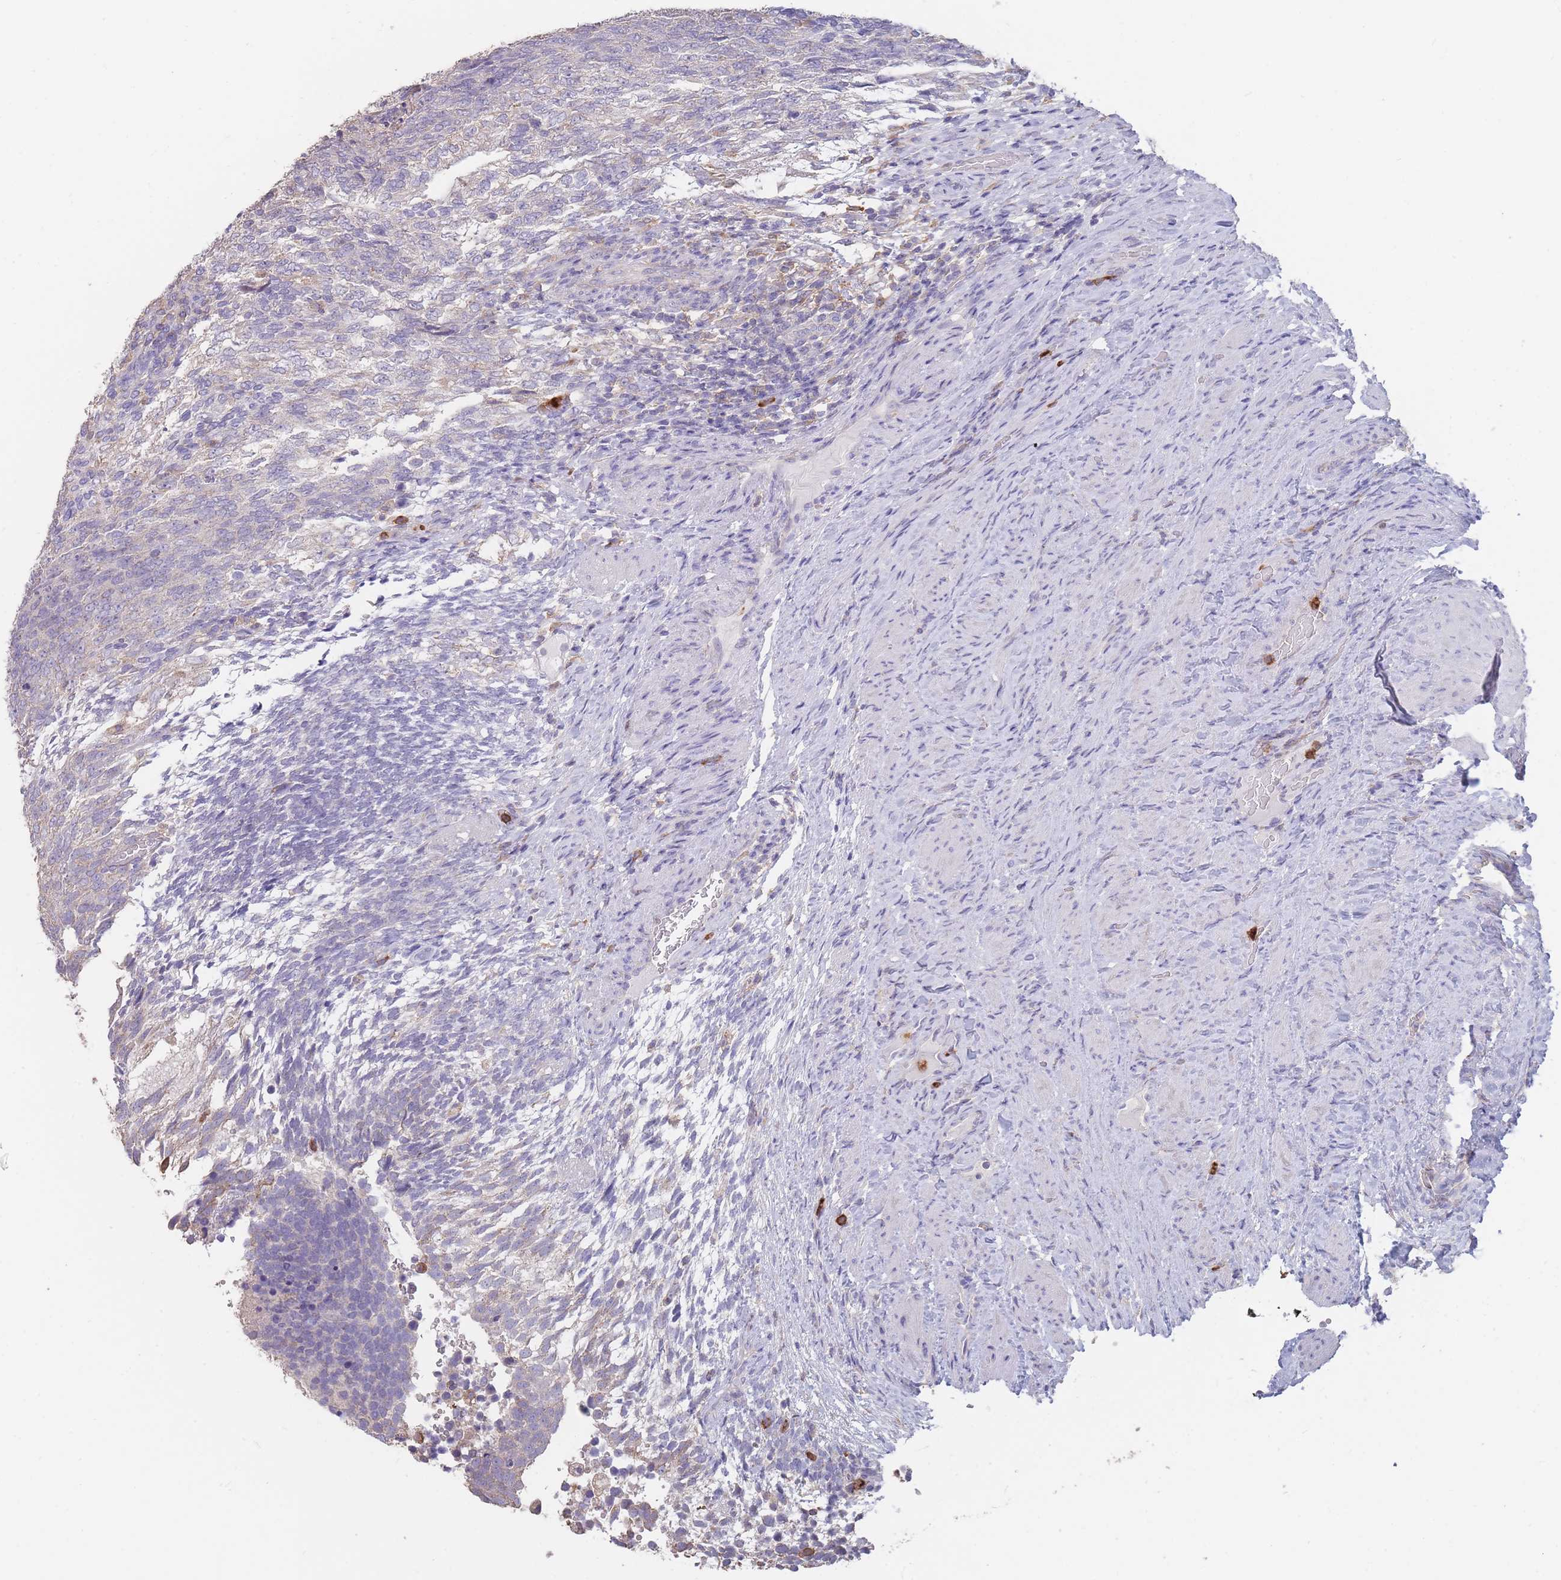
{"staining": {"intensity": "negative", "quantity": "none", "location": "none"}, "tissue": "testis cancer", "cell_type": "Tumor cells", "image_type": "cancer", "snomed": [{"axis": "morphology", "description": "Carcinoma, Embryonal, NOS"}, {"axis": "topography", "description": "Testis"}], "caption": "This is an IHC micrograph of testis cancer (embryonal carcinoma). There is no positivity in tumor cells.", "gene": "CLEC12A", "patient": {"sex": "male", "age": 23}}